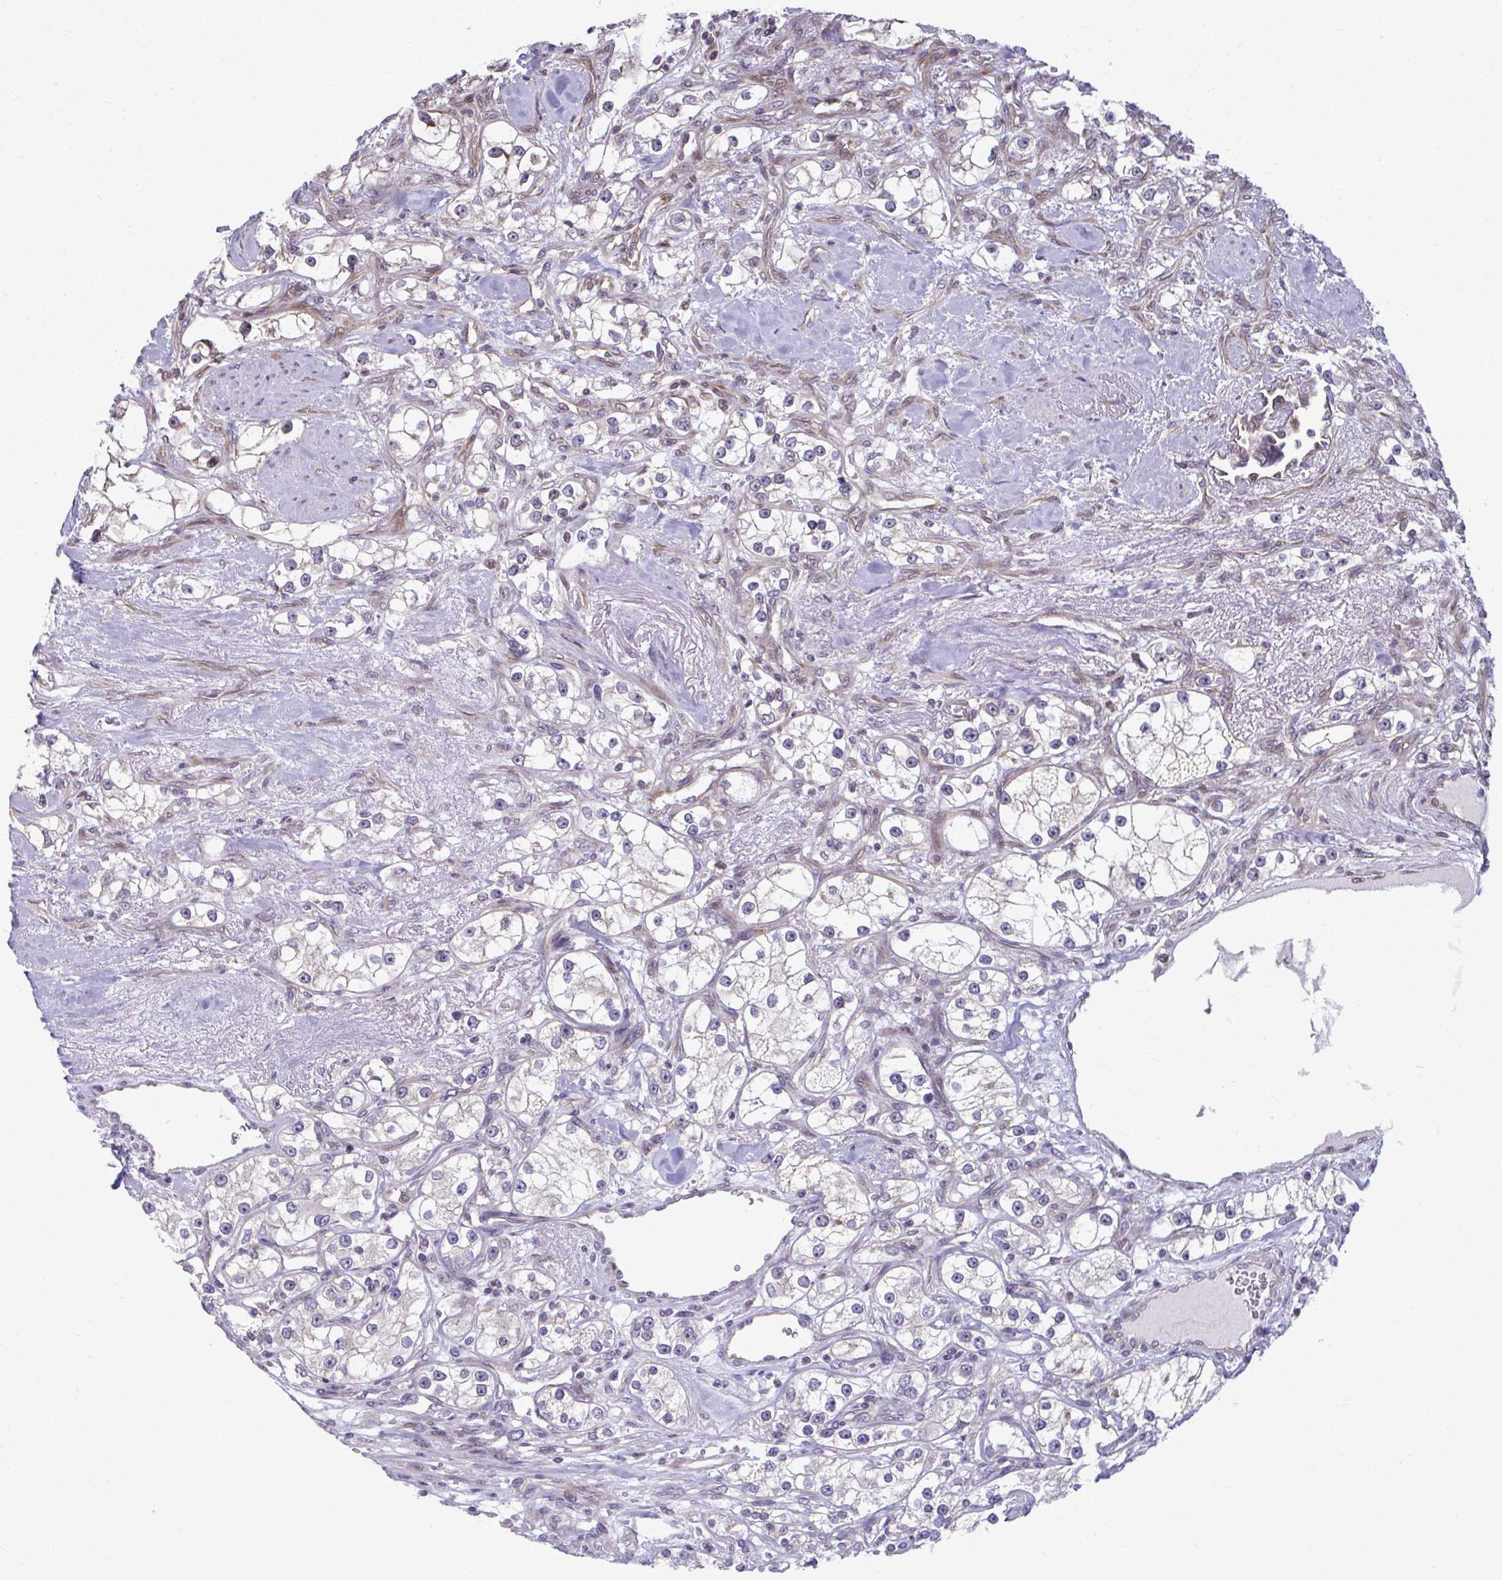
{"staining": {"intensity": "moderate", "quantity": "<25%", "location": "nuclear"}, "tissue": "renal cancer", "cell_type": "Tumor cells", "image_type": "cancer", "snomed": [{"axis": "morphology", "description": "Adenocarcinoma, NOS"}, {"axis": "topography", "description": "Kidney"}], "caption": "Protein analysis of adenocarcinoma (renal) tissue reveals moderate nuclear expression in about <25% of tumor cells.", "gene": "MAF1", "patient": {"sex": "male", "age": 77}}